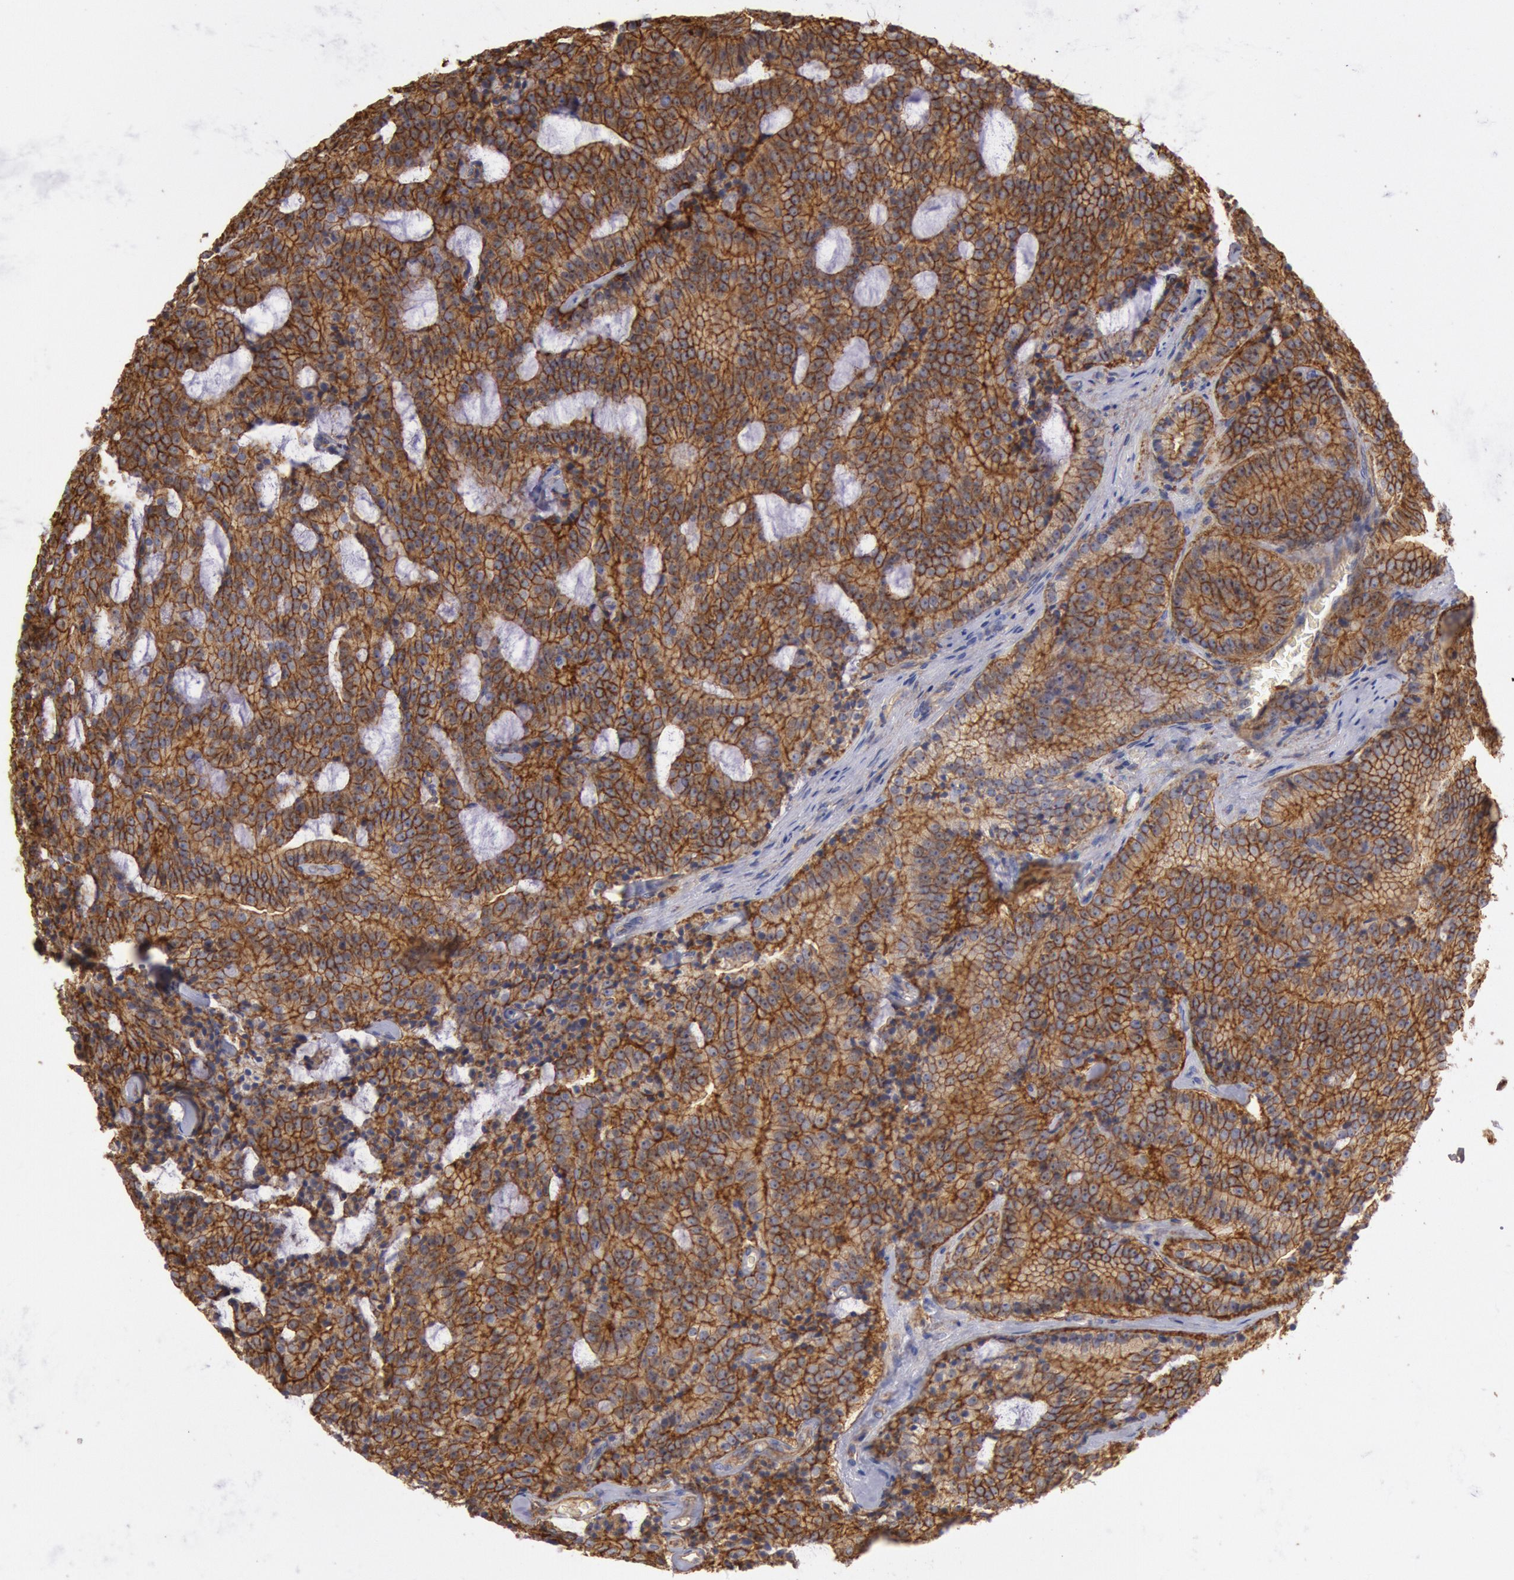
{"staining": {"intensity": "strong", "quantity": ">75%", "location": "cytoplasmic/membranous"}, "tissue": "prostate cancer", "cell_type": "Tumor cells", "image_type": "cancer", "snomed": [{"axis": "morphology", "description": "Adenocarcinoma, Medium grade"}, {"axis": "topography", "description": "Prostate"}], "caption": "Immunohistochemistry histopathology image of neoplastic tissue: prostate cancer stained using IHC demonstrates high levels of strong protein expression localized specifically in the cytoplasmic/membranous of tumor cells, appearing as a cytoplasmic/membranous brown color.", "gene": "SNAP23", "patient": {"sex": "male", "age": 65}}